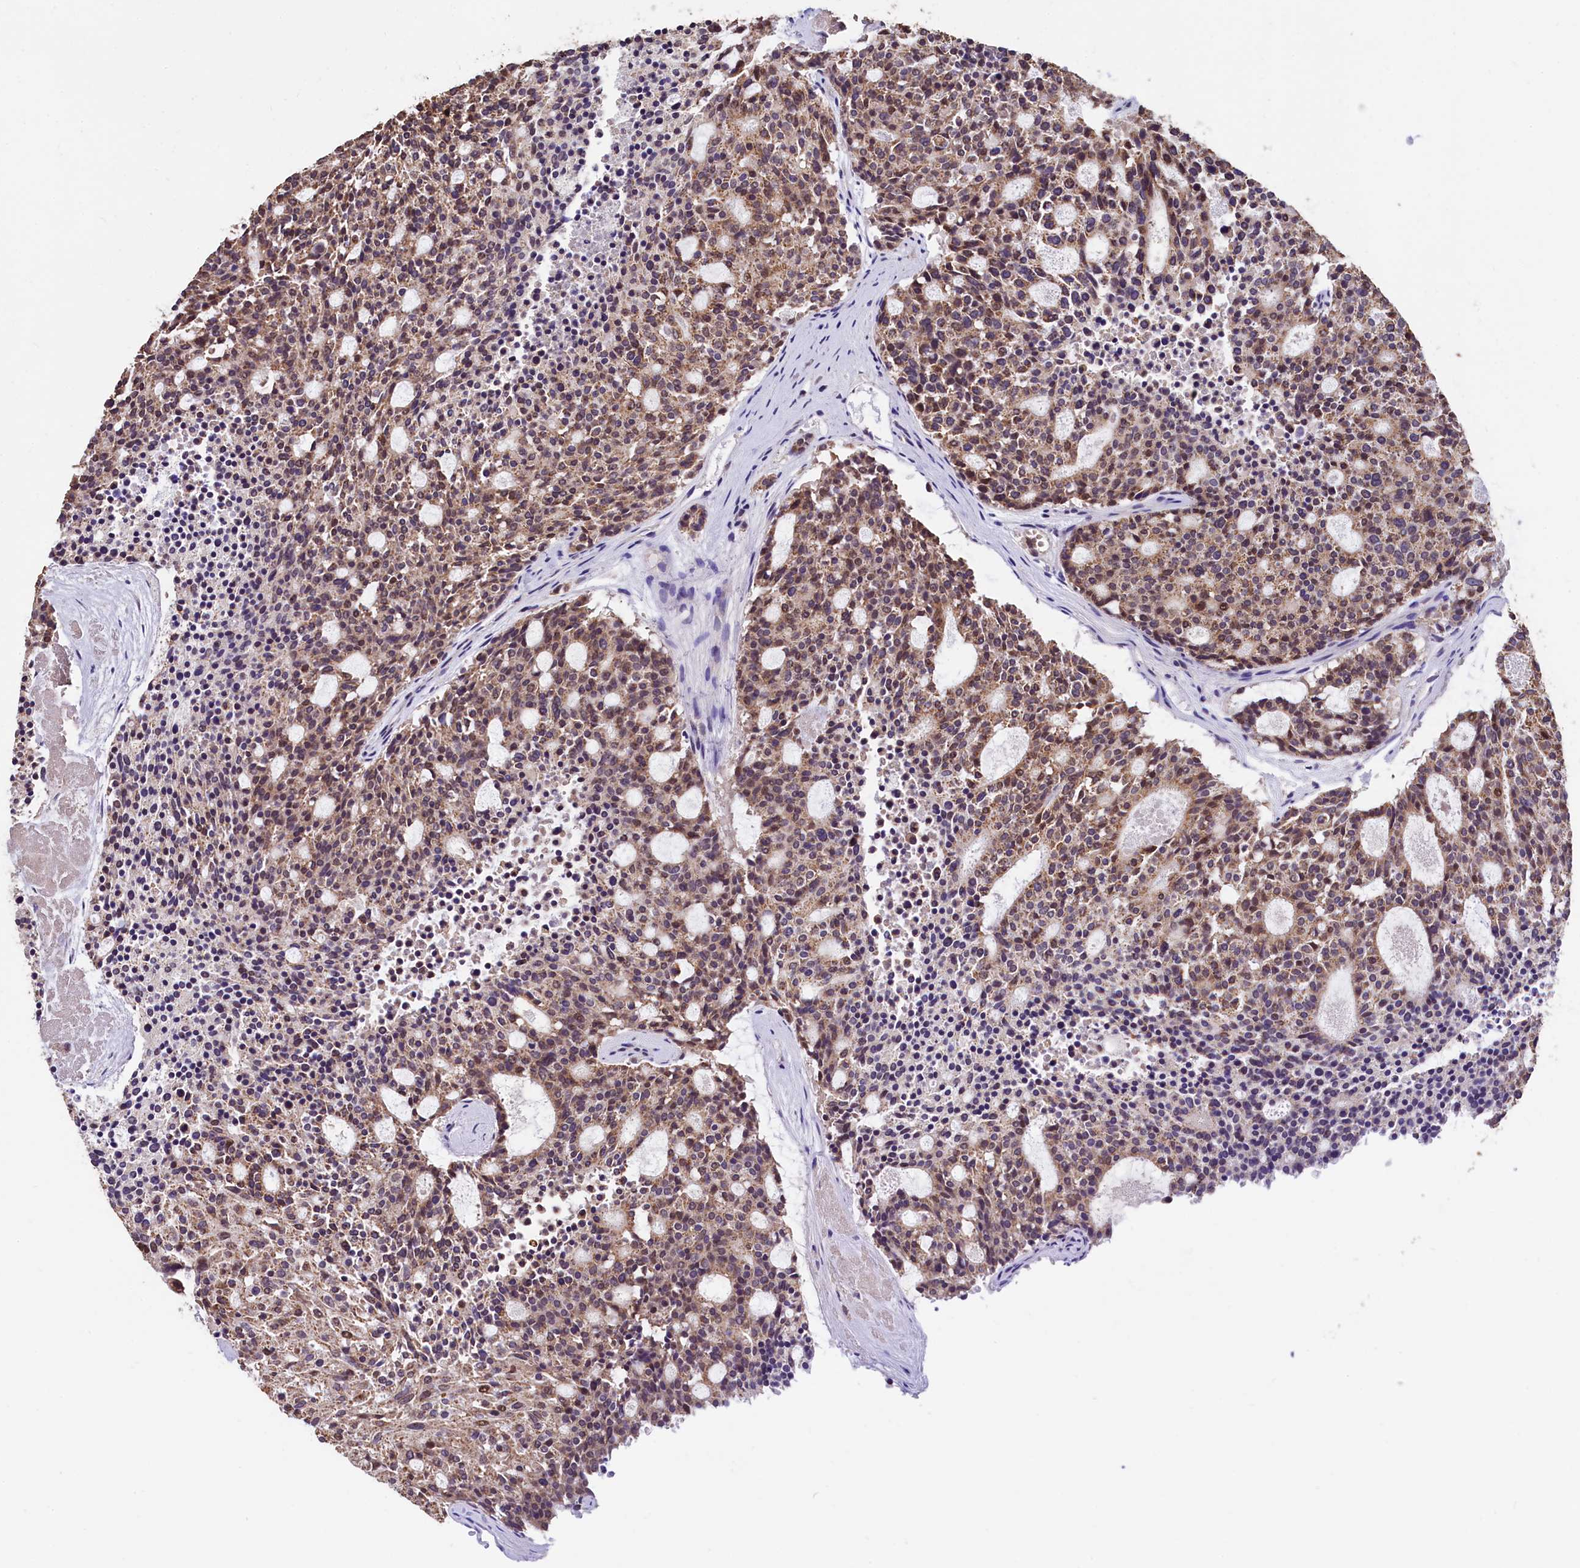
{"staining": {"intensity": "moderate", "quantity": ">75%", "location": "cytoplasmic/membranous,nuclear"}, "tissue": "carcinoid", "cell_type": "Tumor cells", "image_type": "cancer", "snomed": [{"axis": "morphology", "description": "Carcinoid, malignant, NOS"}, {"axis": "topography", "description": "Pancreas"}], "caption": "This micrograph shows carcinoid (malignant) stained with immunohistochemistry to label a protein in brown. The cytoplasmic/membranous and nuclear of tumor cells show moderate positivity for the protein. Nuclei are counter-stained blue.", "gene": "HECTD4", "patient": {"sex": "female", "age": 54}}